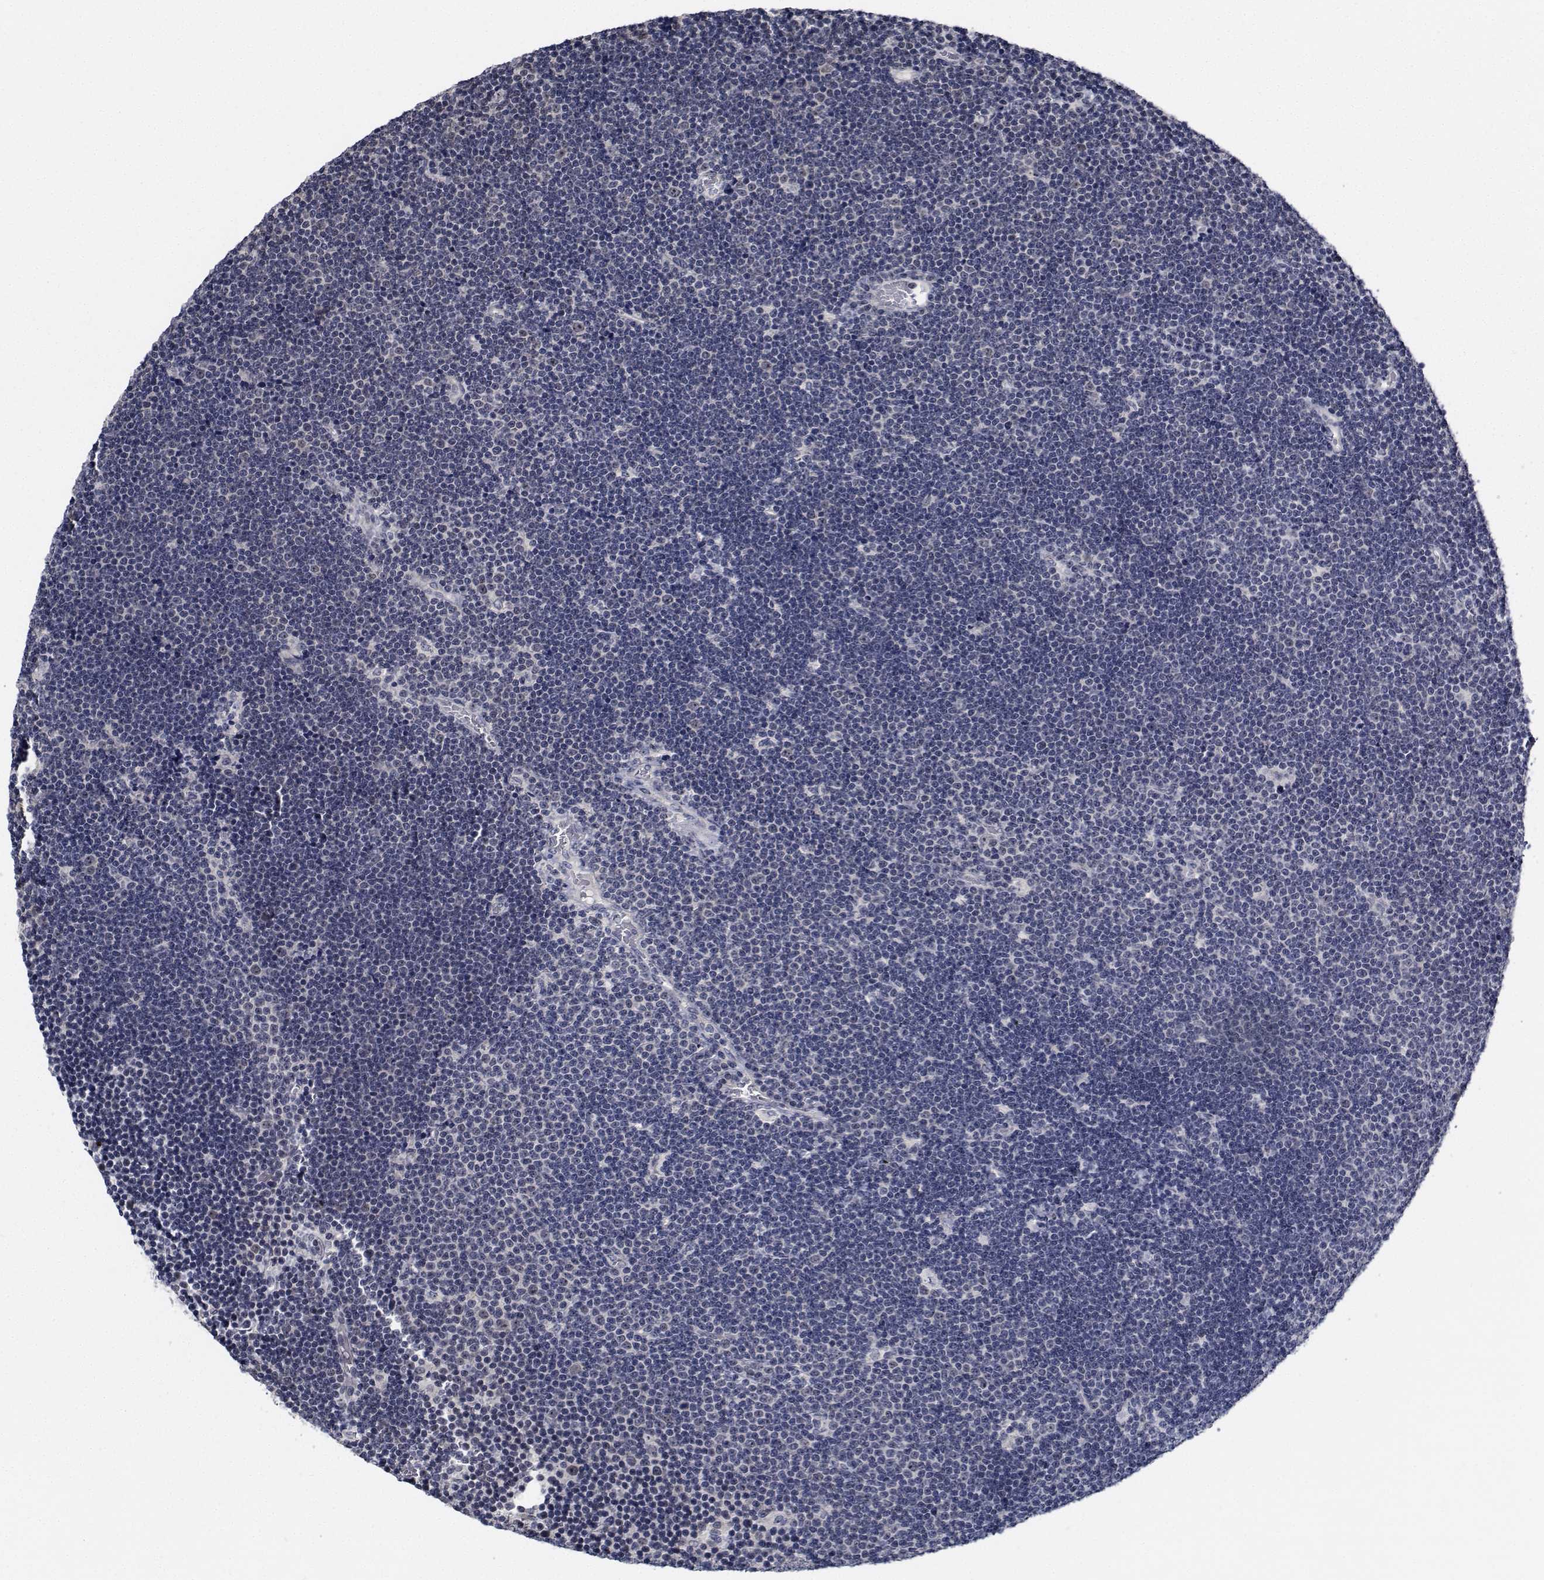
{"staining": {"intensity": "weak", "quantity": "<25%", "location": "nuclear"}, "tissue": "lymphoma", "cell_type": "Tumor cells", "image_type": "cancer", "snomed": [{"axis": "morphology", "description": "Malignant lymphoma, non-Hodgkin's type, Low grade"}, {"axis": "topography", "description": "Brain"}], "caption": "The image exhibits no significant expression in tumor cells of malignant lymphoma, non-Hodgkin's type (low-grade).", "gene": "NVL", "patient": {"sex": "female", "age": 66}}